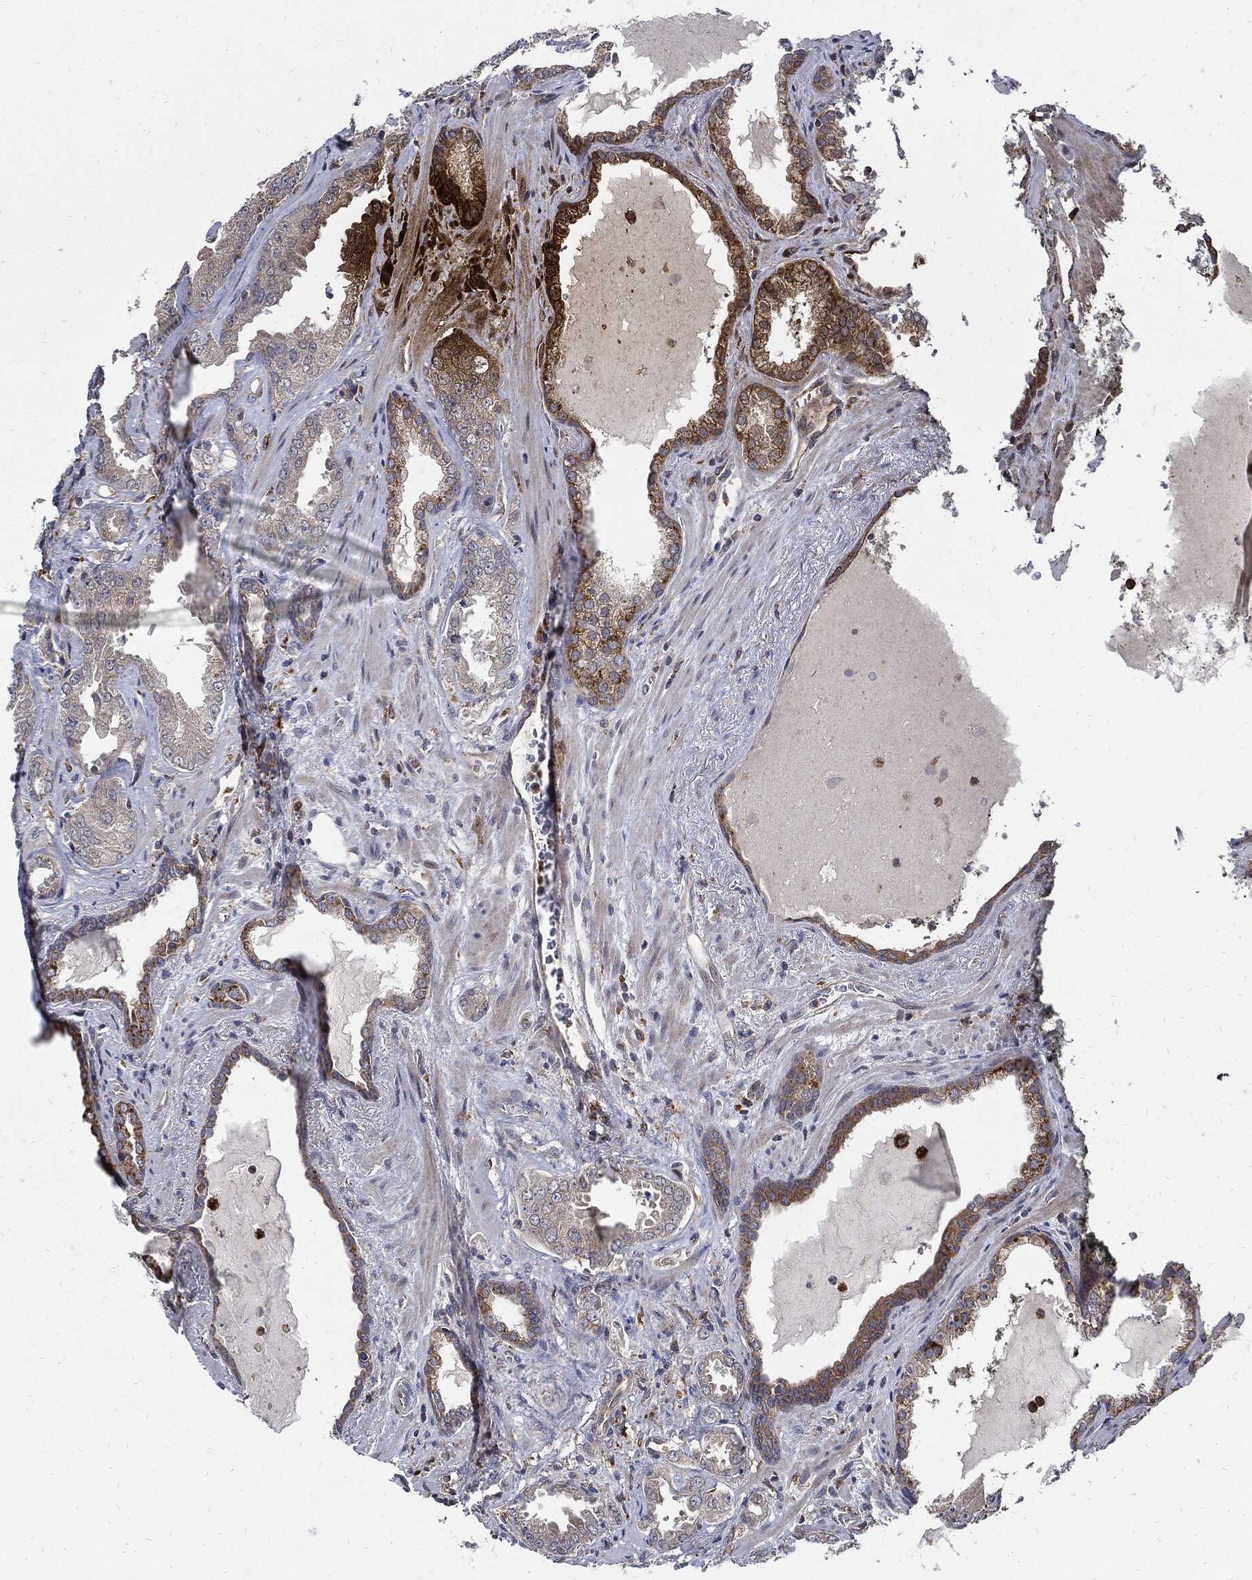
{"staining": {"intensity": "moderate", "quantity": "<25%", "location": "cytoplasmic/membranous"}, "tissue": "prostate cancer", "cell_type": "Tumor cells", "image_type": "cancer", "snomed": [{"axis": "morphology", "description": "Adenocarcinoma, Low grade"}, {"axis": "topography", "description": "Prostate"}], "caption": "Human prostate cancer (low-grade adenocarcinoma) stained for a protein (brown) demonstrates moderate cytoplasmic/membranous positive staining in about <25% of tumor cells.", "gene": "SLC31A2", "patient": {"sex": "male", "age": 62}}